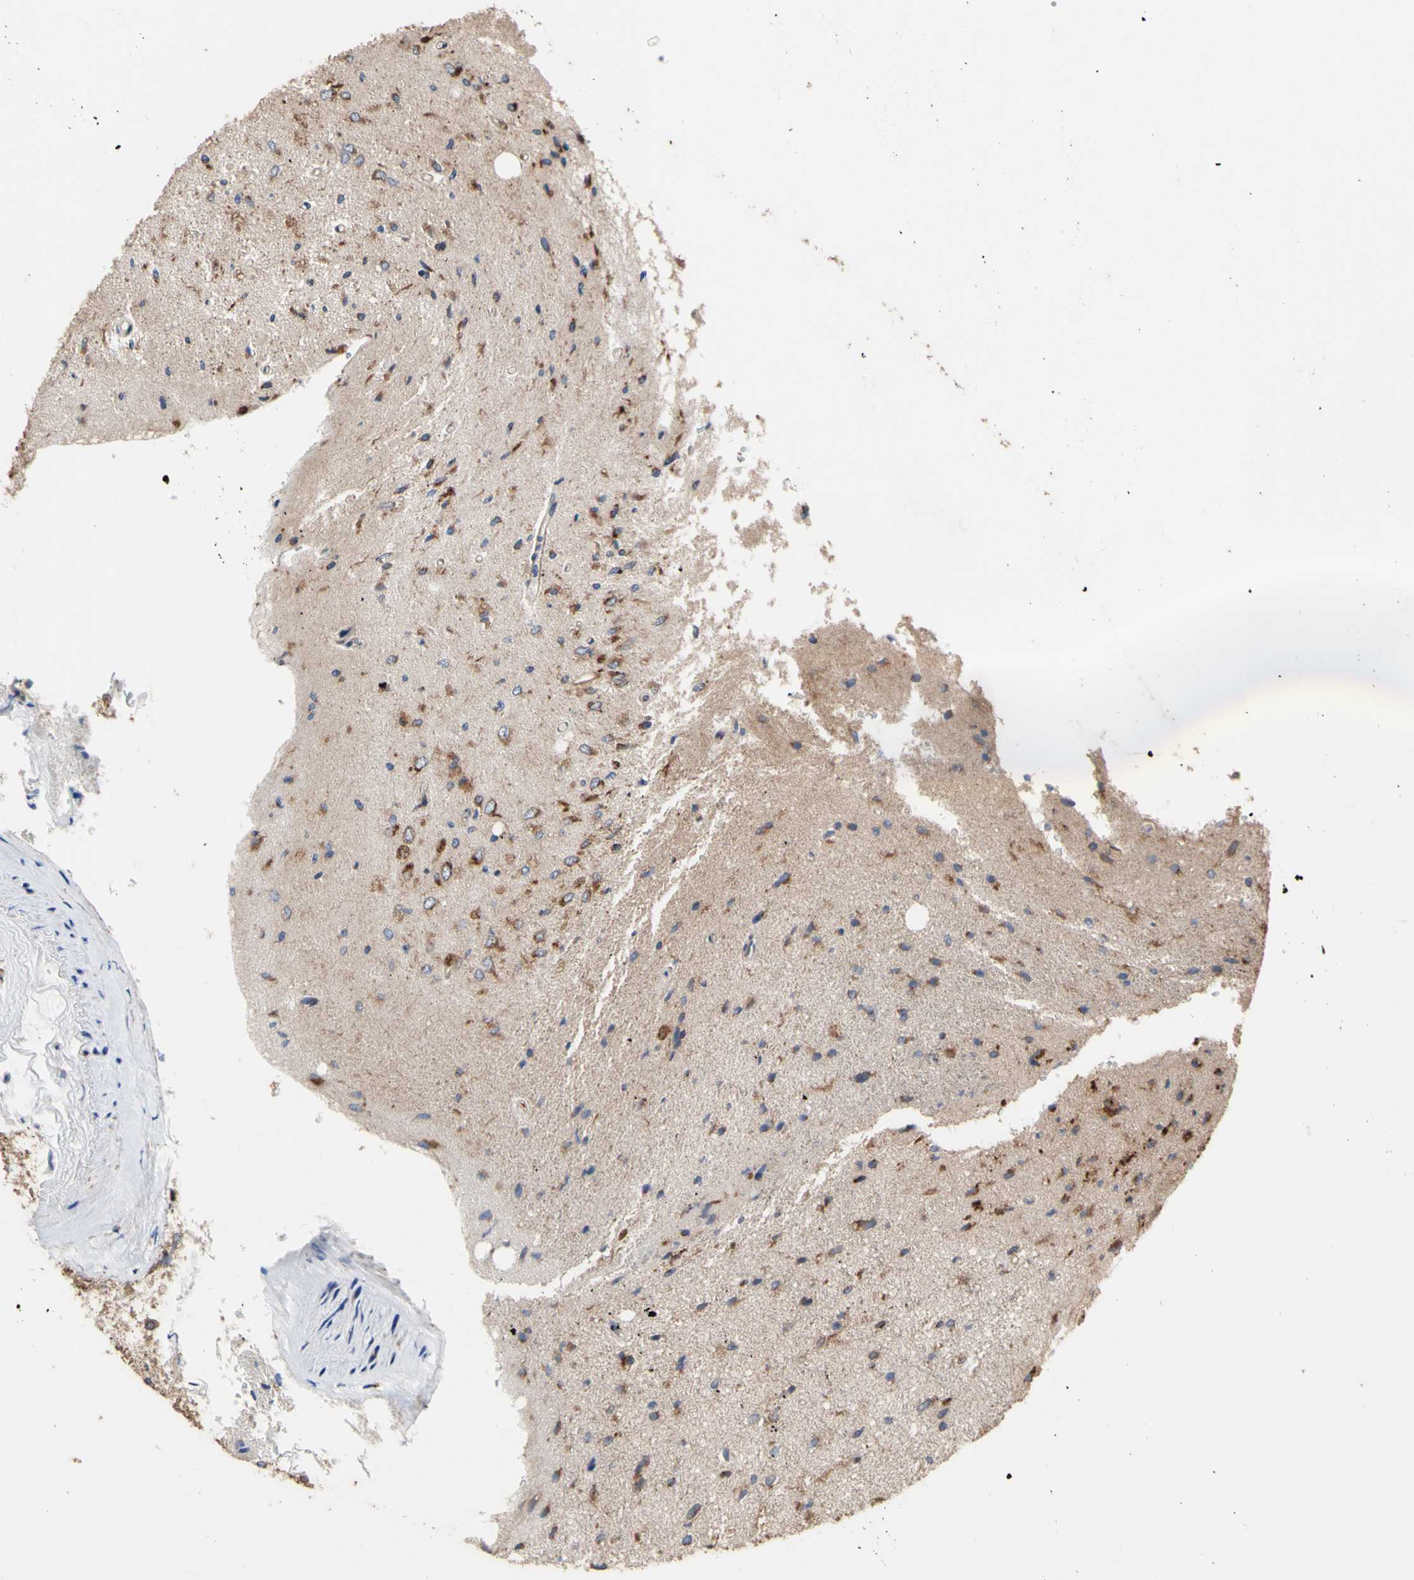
{"staining": {"intensity": "moderate", "quantity": "<25%", "location": "cytoplasmic/membranous"}, "tissue": "glioma", "cell_type": "Tumor cells", "image_type": "cancer", "snomed": [{"axis": "morphology", "description": "Glioma, malignant, Low grade"}, {"axis": "topography", "description": "Brain"}], "caption": "Immunohistochemical staining of human low-grade glioma (malignant) demonstrates moderate cytoplasmic/membranous protein staining in approximately <25% of tumor cells. (IHC, brightfield microscopy, high magnification).", "gene": "NECTIN3", "patient": {"sex": "male", "age": 77}}